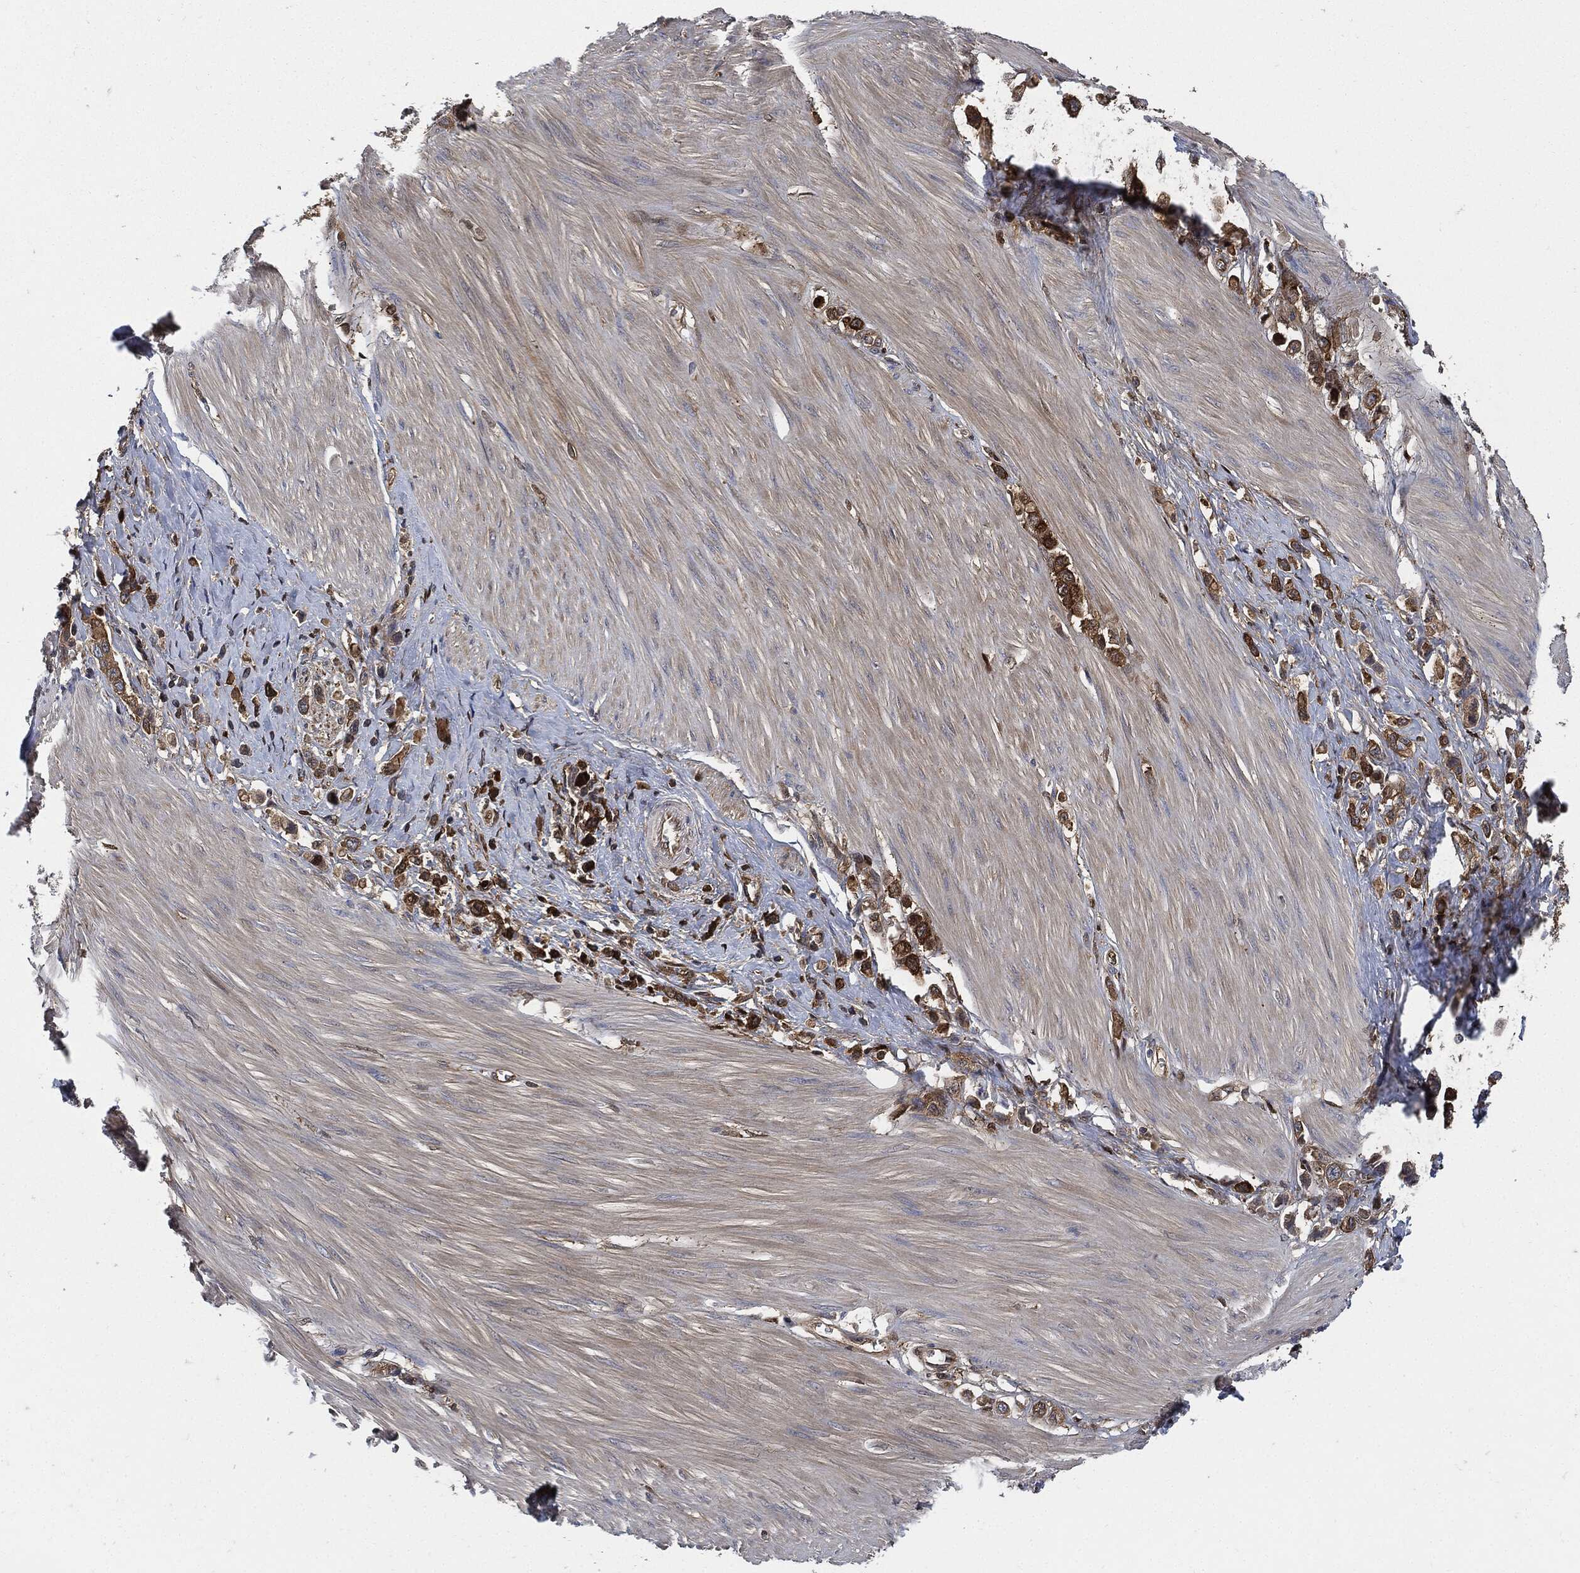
{"staining": {"intensity": "strong", "quantity": ">75%", "location": "cytoplasmic/membranous"}, "tissue": "stomach cancer", "cell_type": "Tumor cells", "image_type": "cancer", "snomed": [{"axis": "morphology", "description": "Normal tissue, NOS"}, {"axis": "morphology", "description": "Adenocarcinoma, NOS"}, {"axis": "morphology", "description": "Adenocarcinoma, High grade"}, {"axis": "topography", "description": "Stomach, upper"}, {"axis": "topography", "description": "Stomach"}], "caption": "Strong cytoplasmic/membranous expression for a protein is present in approximately >75% of tumor cells of stomach cancer using IHC.", "gene": "XPNPEP1", "patient": {"sex": "female", "age": 65}}